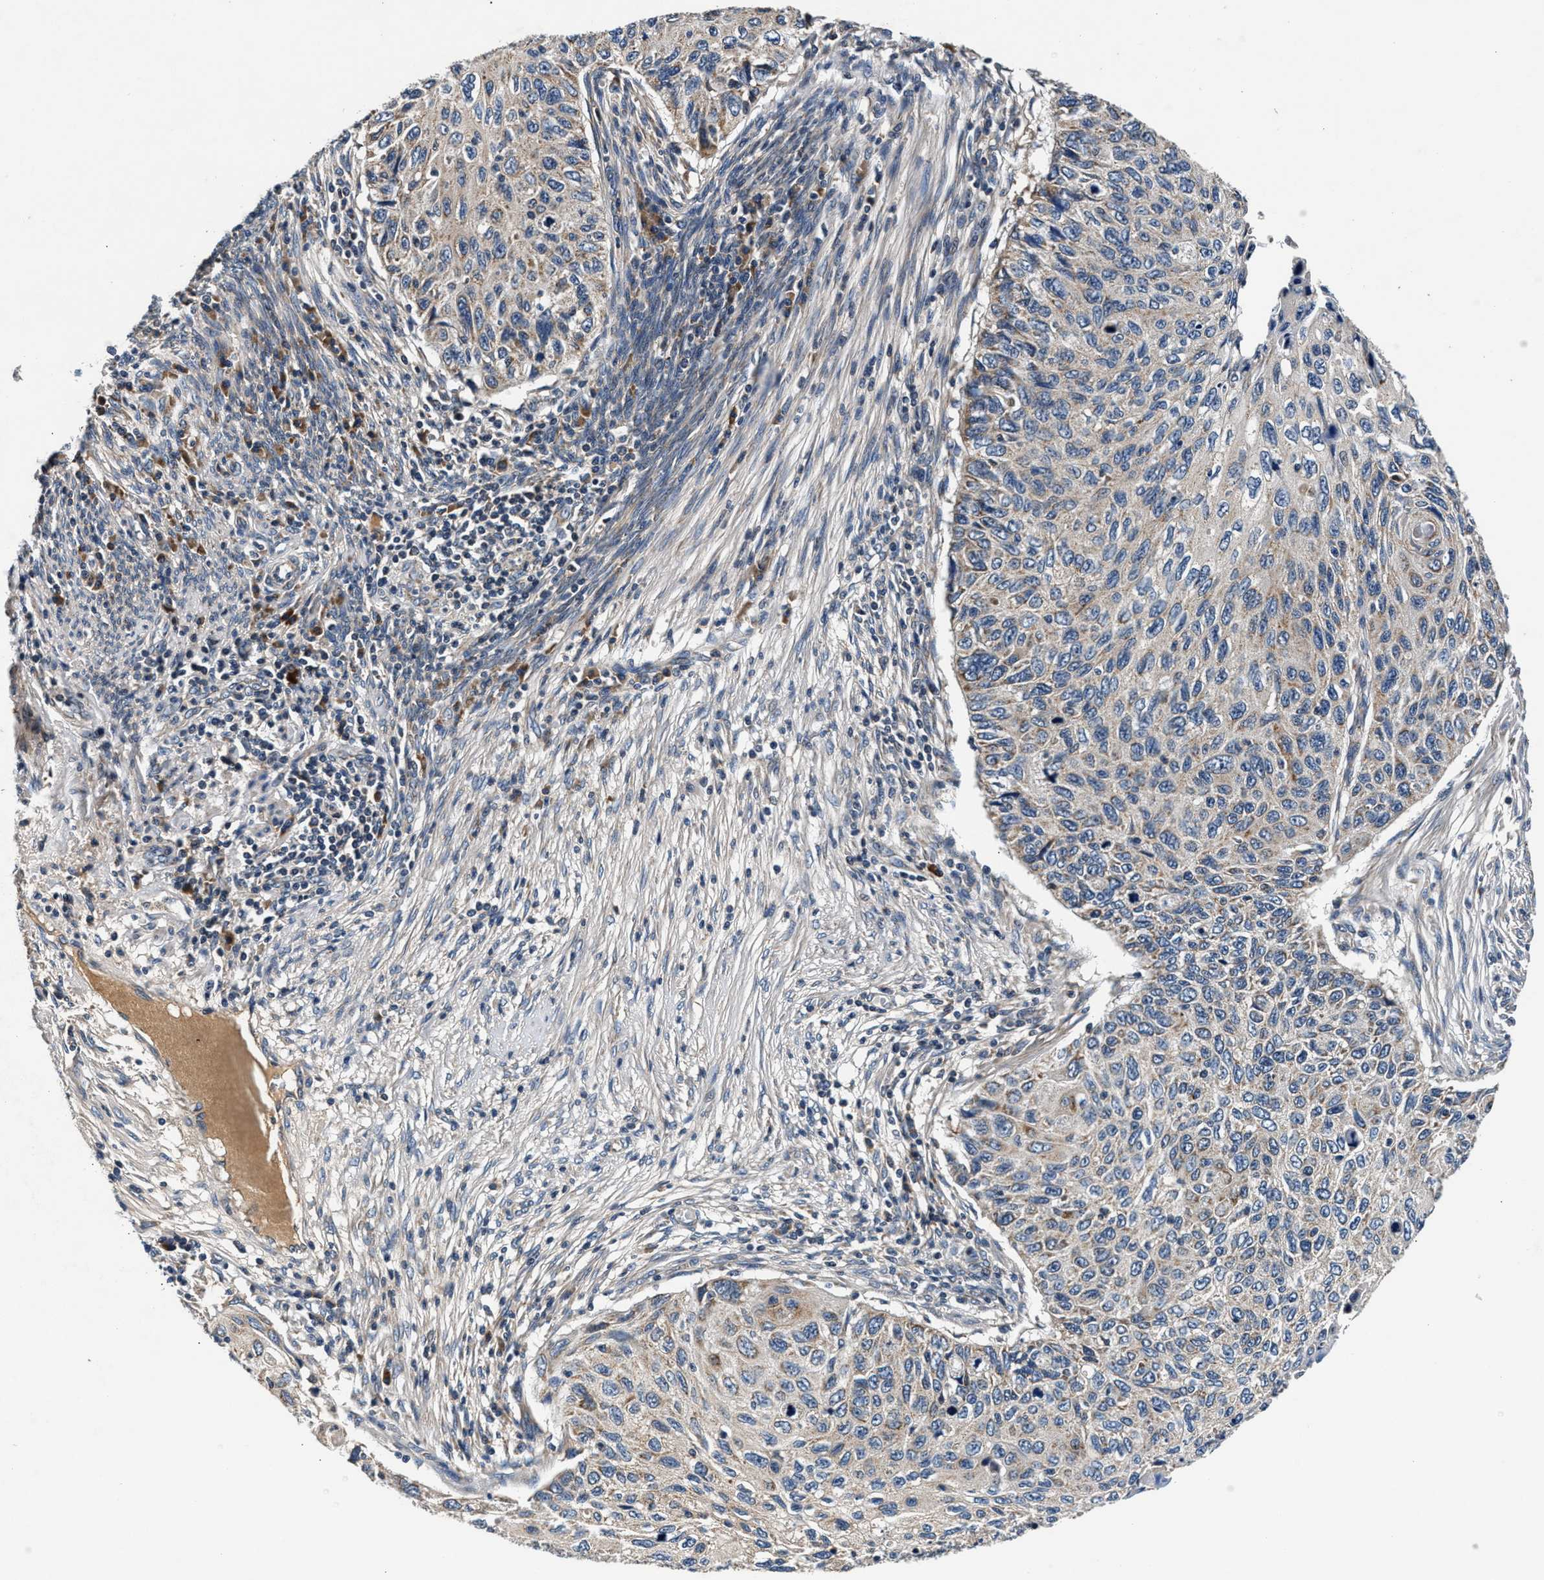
{"staining": {"intensity": "moderate", "quantity": "<25%", "location": "cytoplasmic/membranous"}, "tissue": "cervical cancer", "cell_type": "Tumor cells", "image_type": "cancer", "snomed": [{"axis": "morphology", "description": "Squamous cell carcinoma, NOS"}, {"axis": "topography", "description": "Cervix"}], "caption": "The image demonstrates a brown stain indicating the presence of a protein in the cytoplasmic/membranous of tumor cells in squamous cell carcinoma (cervical). The protein is stained brown, and the nuclei are stained in blue (DAB IHC with brightfield microscopy, high magnification).", "gene": "IMMT", "patient": {"sex": "female", "age": 70}}